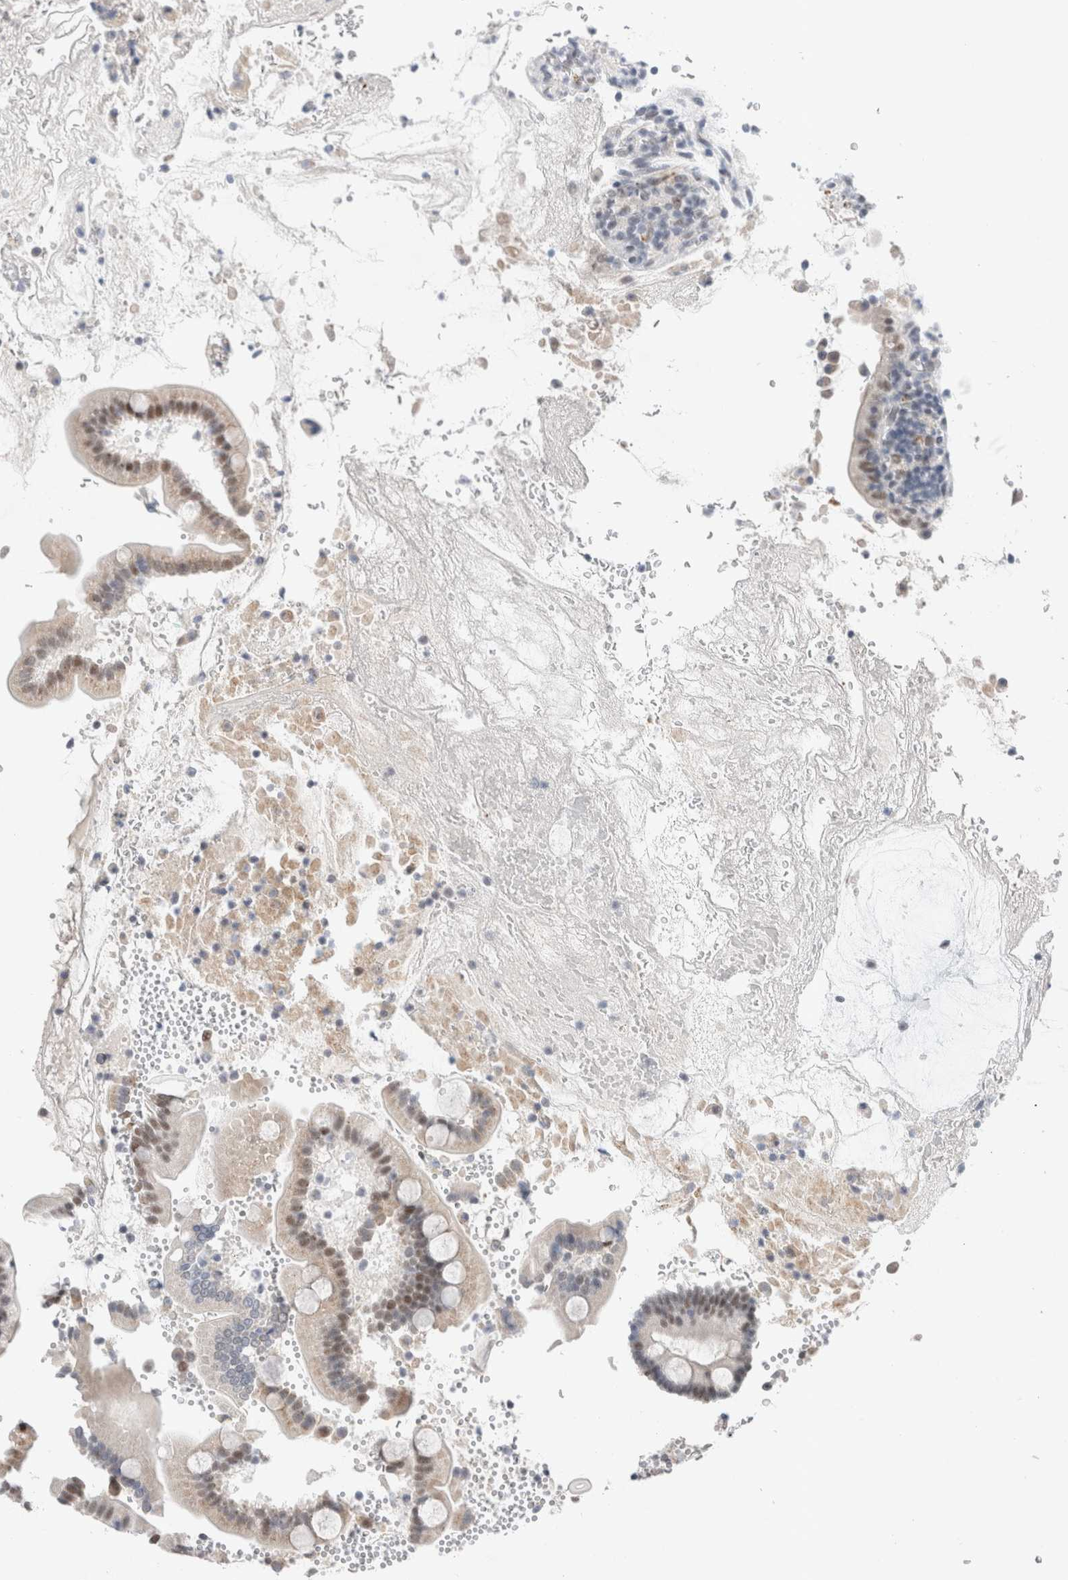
{"staining": {"intensity": "weak", "quantity": "25%-75%", "location": "nuclear"}, "tissue": "duodenum", "cell_type": "Glandular cells", "image_type": "normal", "snomed": [{"axis": "morphology", "description": "Normal tissue, NOS"}, {"axis": "topography", "description": "Duodenum"}], "caption": "This histopathology image shows IHC staining of normal human duodenum, with low weak nuclear staining in about 25%-75% of glandular cells.", "gene": "KNL1", "patient": {"sex": "male", "age": 54}}